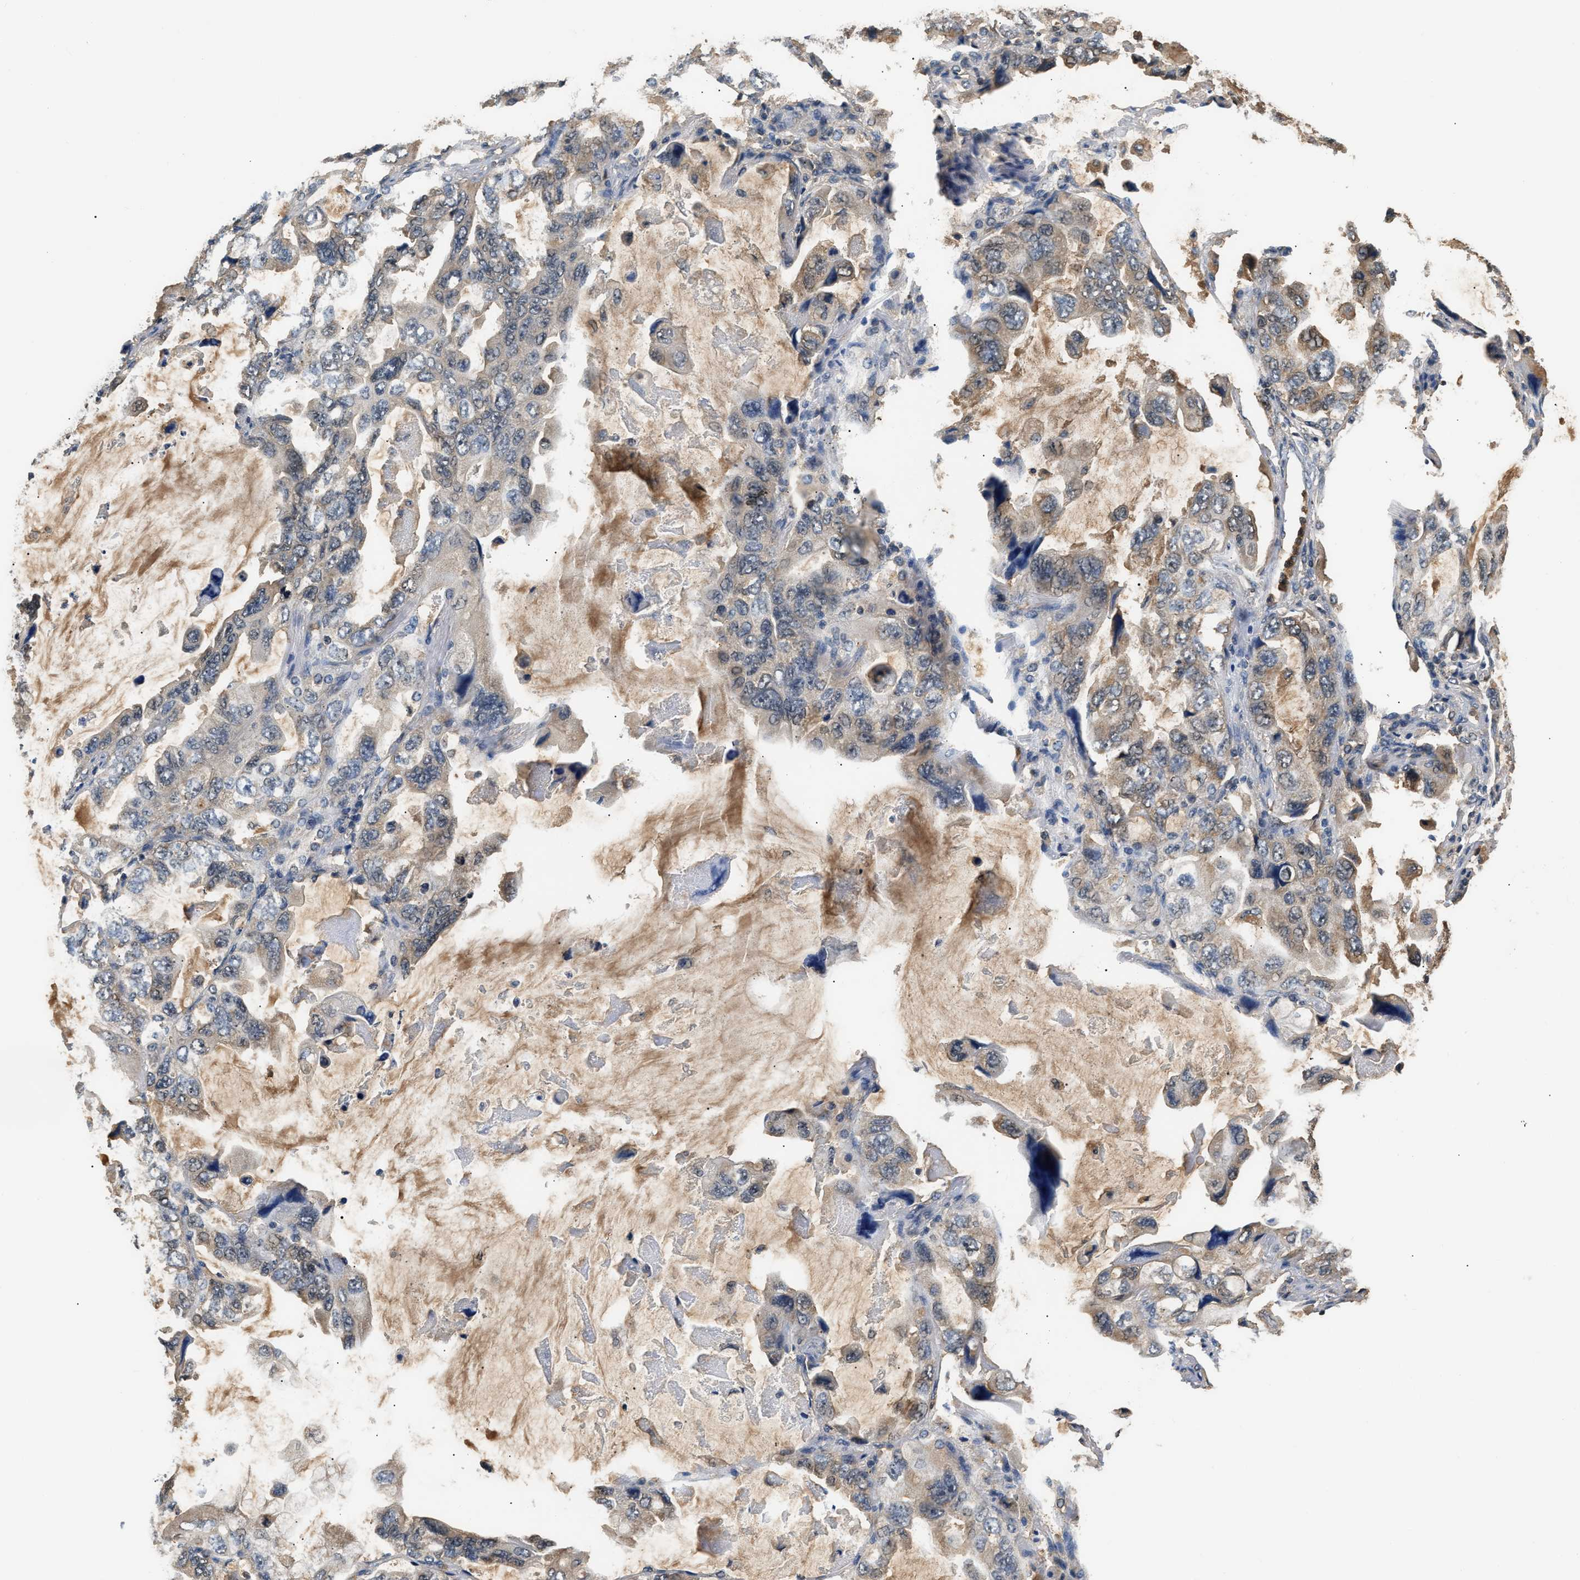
{"staining": {"intensity": "negative", "quantity": "none", "location": "none"}, "tissue": "lung cancer", "cell_type": "Tumor cells", "image_type": "cancer", "snomed": [{"axis": "morphology", "description": "Squamous cell carcinoma, NOS"}, {"axis": "topography", "description": "Lung"}], "caption": "This is a photomicrograph of IHC staining of squamous cell carcinoma (lung), which shows no expression in tumor cells.", "gene": "GPI", "patient": {"sex": "female", "age": 73}}